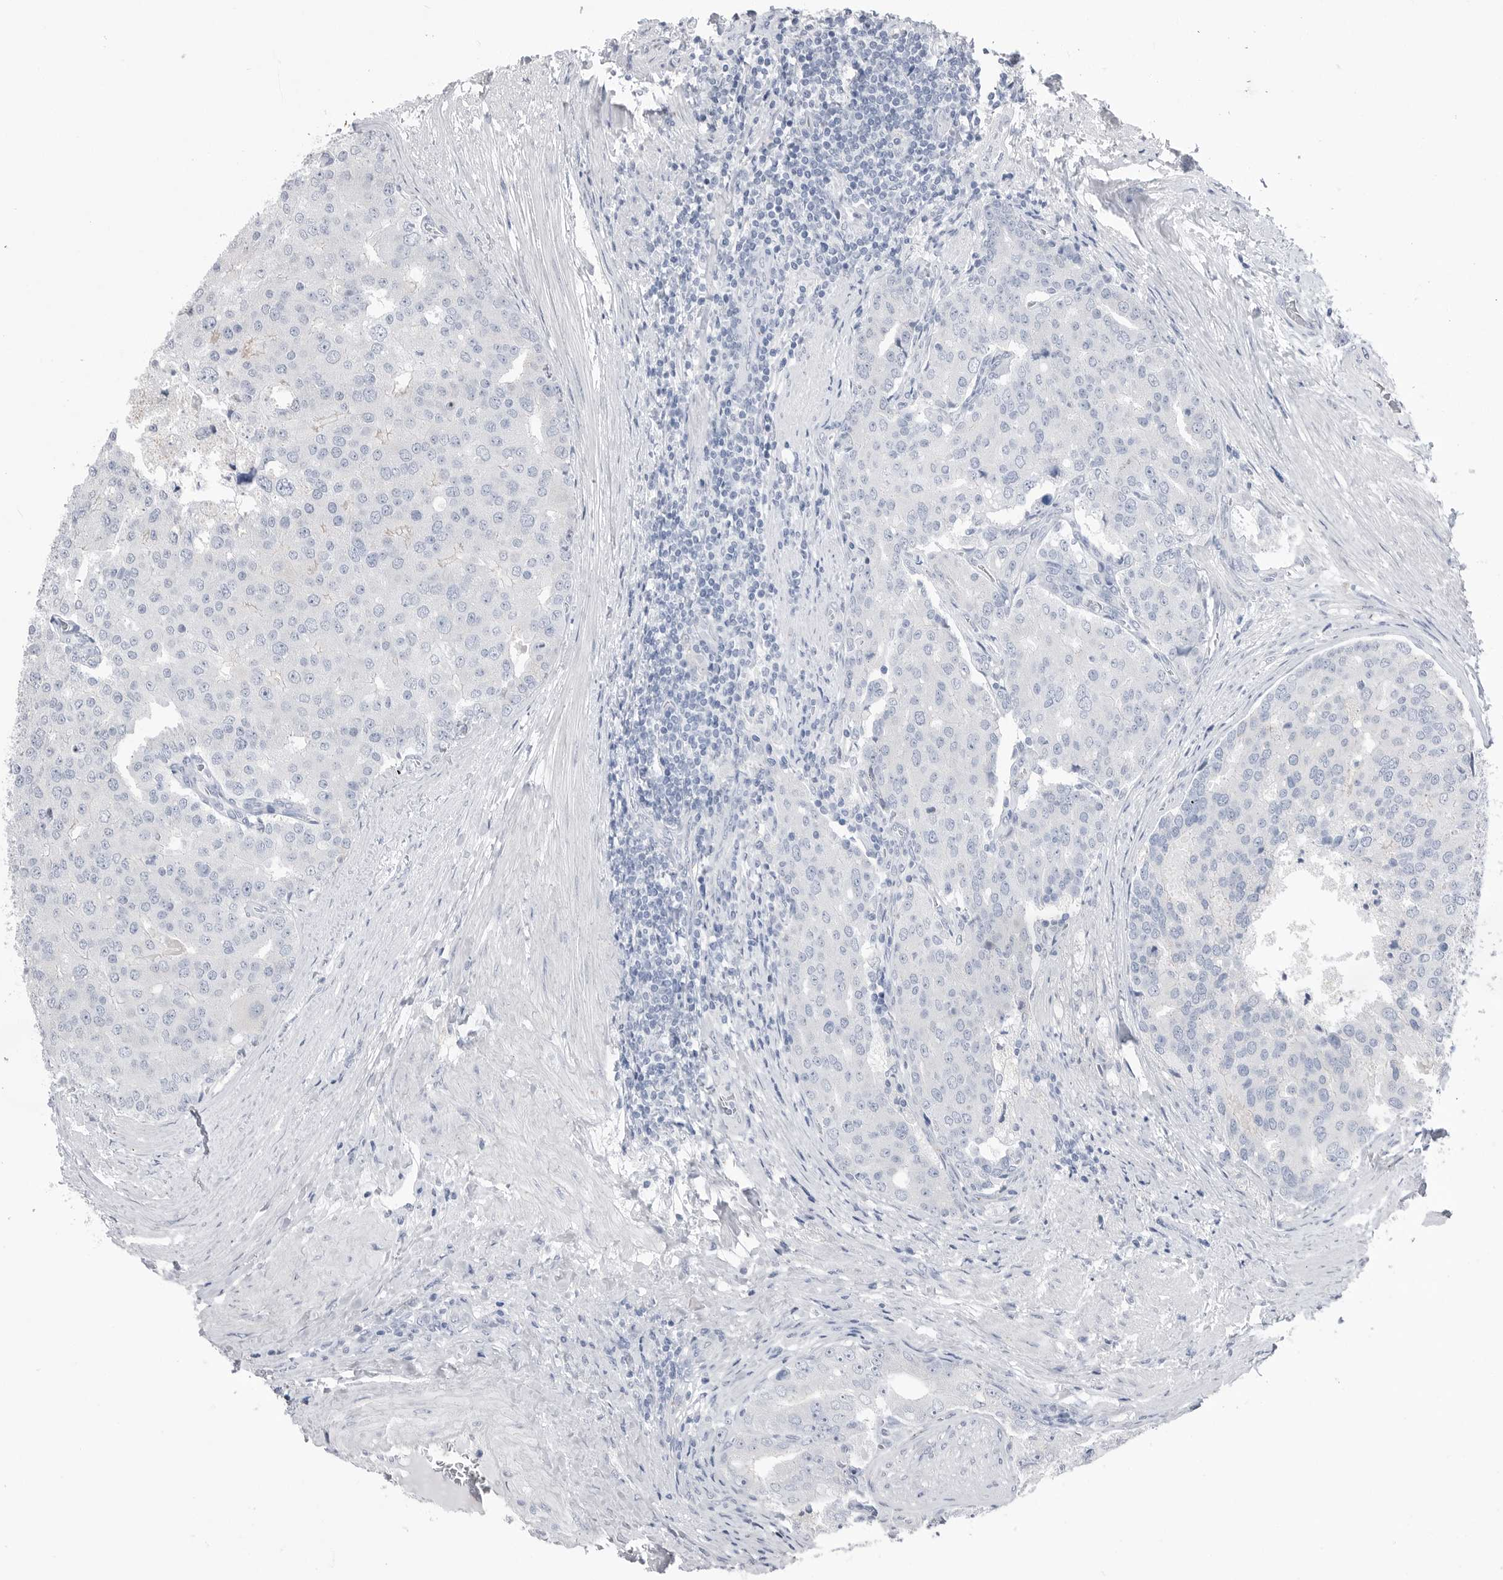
{"staining": {"intensity": "negative", "quantity": "none", "location": "none"}, "tissue": "prostate cancer", "cell_type": "Tumor cells", "image_type": "cancer", "snomed": [{"axis": "morphology", "description": "Adenocarcinoma, High grade"}, {"axis": "topography", "description": "Prostate"}], "caption": "A high-resolution photomicrograph shows IHC staining of prostate cancer (adenocarcinoma (high-grade)), which exhibits no significant positivity in tumor cells.", "gene": "ABHD12", "patient": {"sex": "male", "age": 50}}